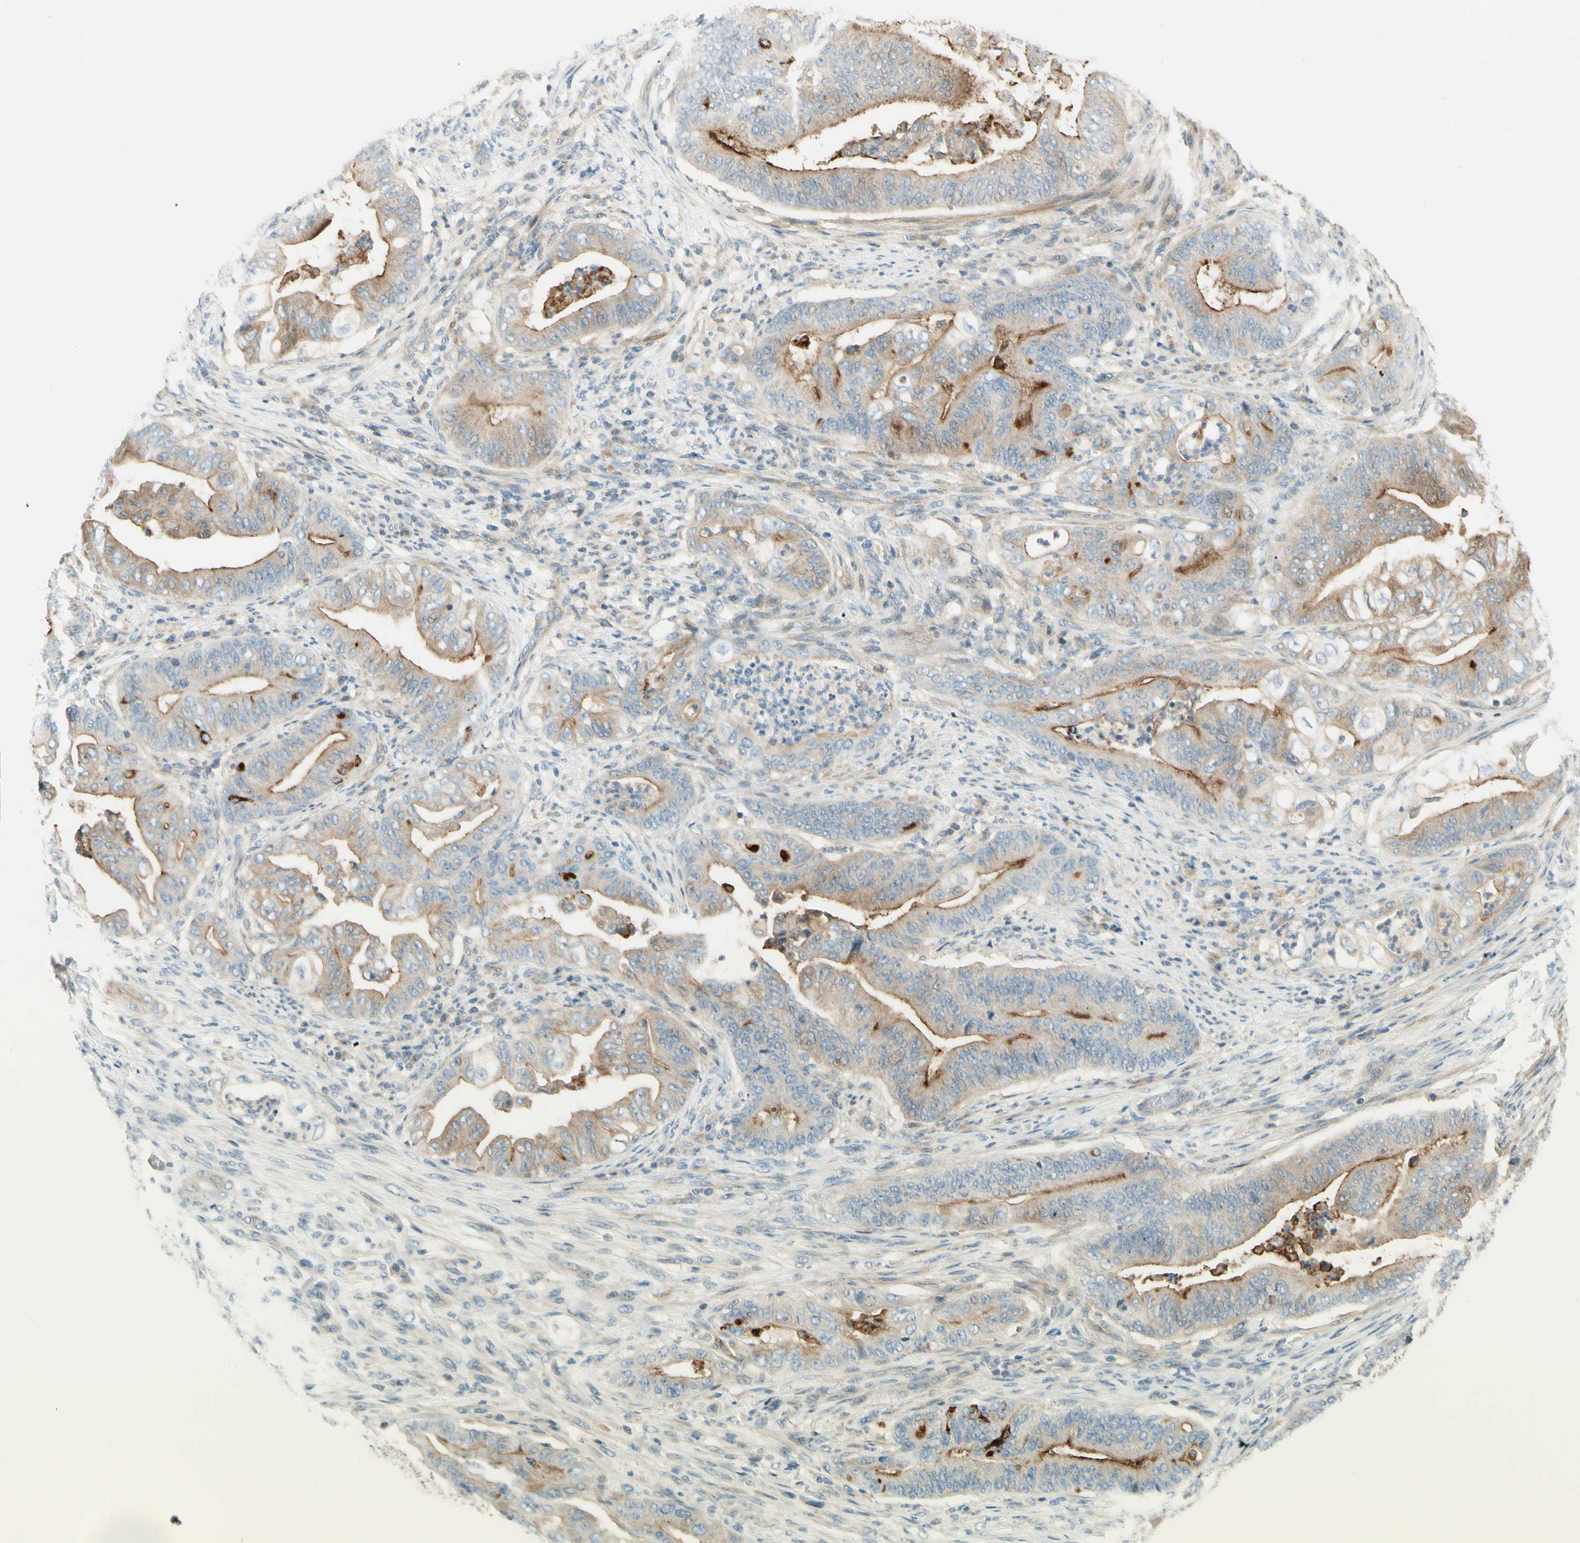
{"staining": {"intensity": "moderate", "quantity": "25%-75%", "location": "cytoplasmic/membranous"}, "tissue": "stomach cancer", "cell_type": "Tumor cells", "image_type": "cancer", "snomed": [{"axis": "morphology", "description": "Adenocarcinoma, NOS"}, {"axis": "topography", "description": "Stomach"}], "caption": "IHC micrograph of neoplastic tissue: stomach cancer stained using immunohistochemistry (IHC) displays medium levels of moderate protein expression localized specifically in the cytoplasmic/membranous of tumor cells, appearing as a cytoplasmic/membranous brown color.", "gene": "PROM1", "patient": {"sex": "female", "age": 73}}